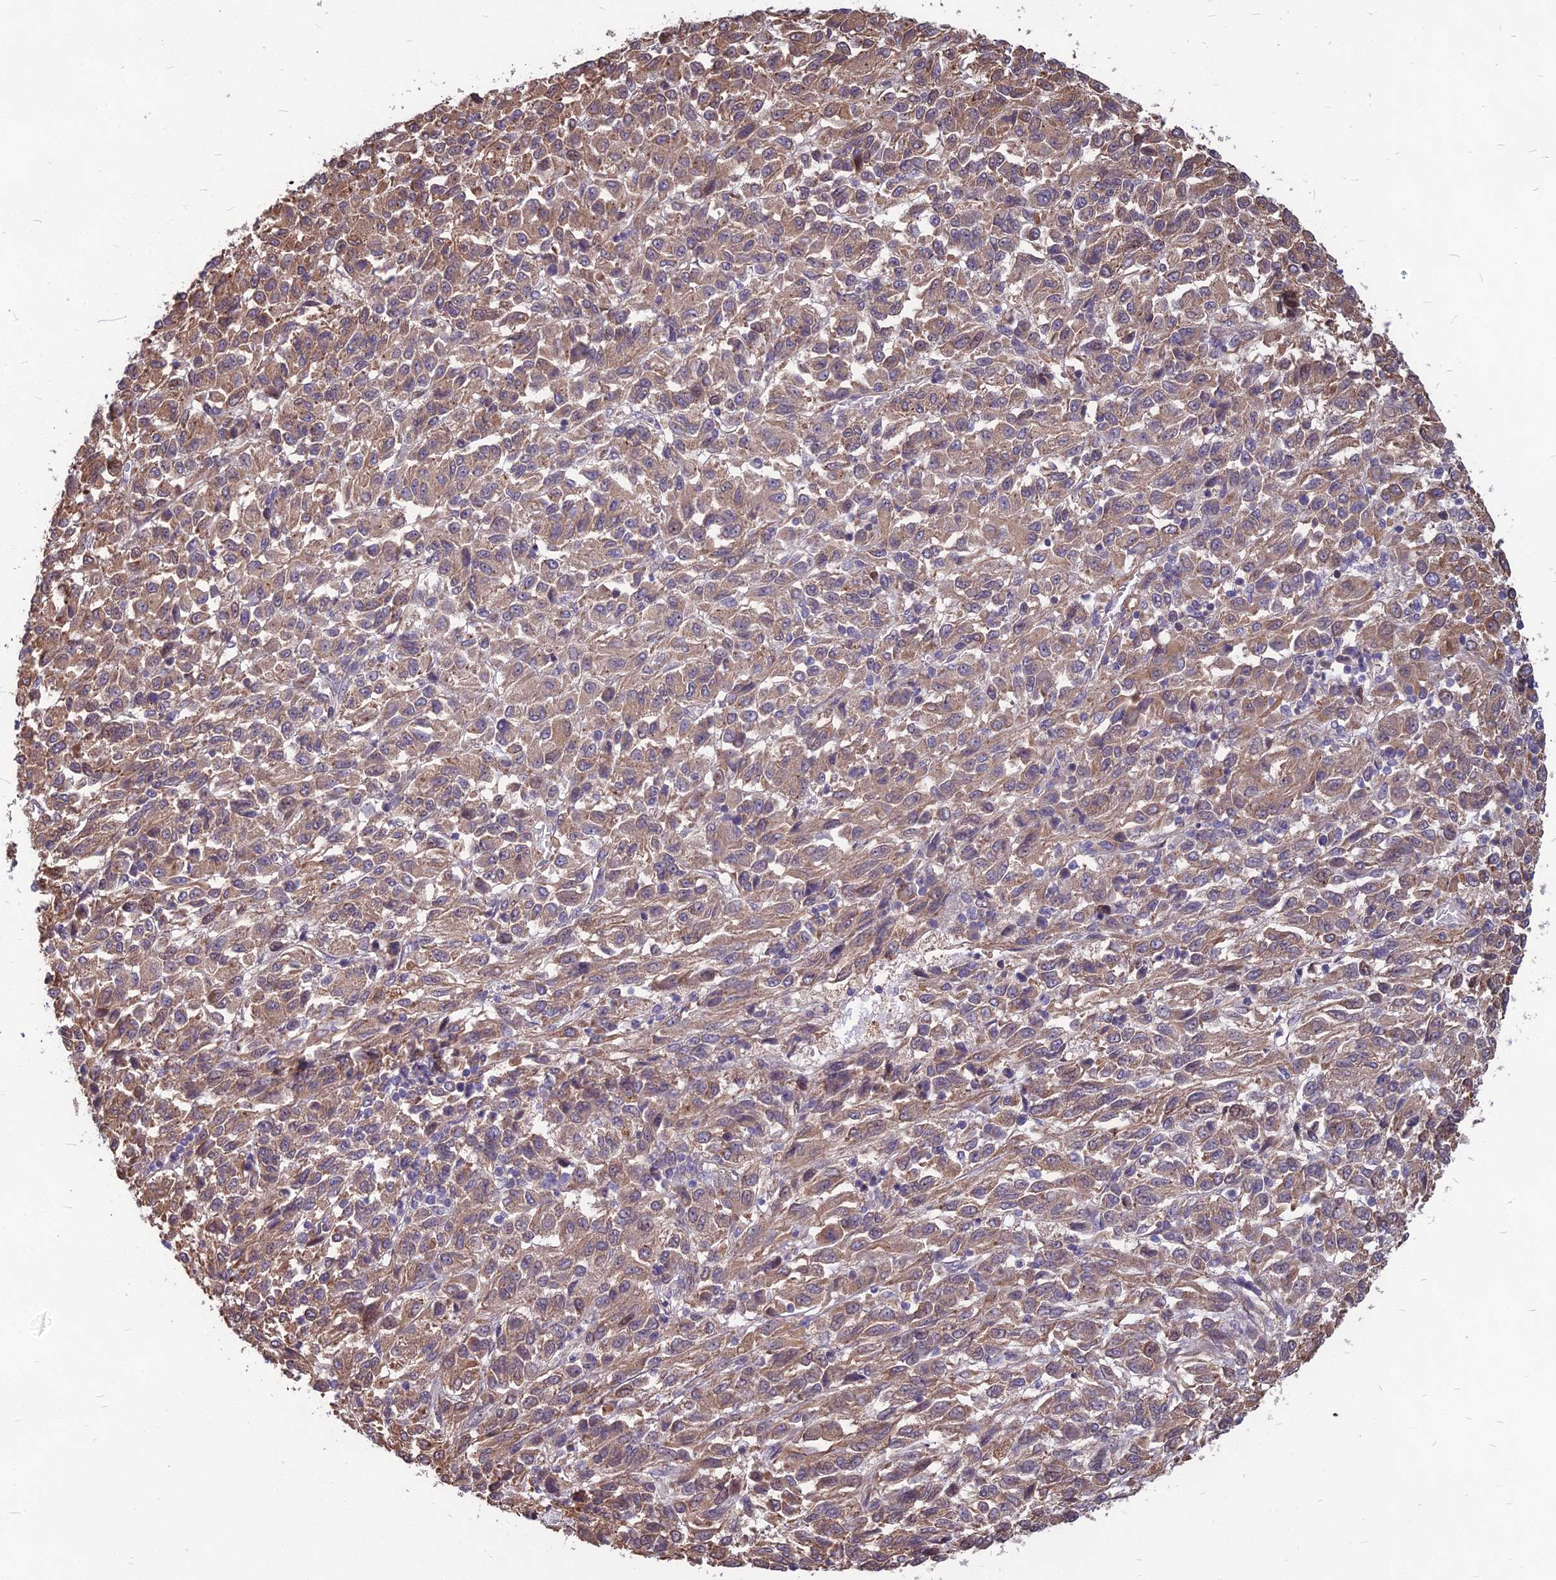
{"staining": {"intensity": "moderate", "quantity": ">75%", "location": "cytoplasmic/membranous"}, "tissue": "melanoma", "cell_type": "Tumor cells", "image_type": "cancer", "snomed": [{"axis": "morphology", "description": "Malignant melanoma, Metastatic site"}, {"axis": "topography", "description": "Lung"}], "caption": "The micrograph shows a brown stain indicating the presence of a protein in the cytoplasmic/membranous of tumor cells in malignant melanoma (metastatic site).", "gene": "LSM6", "patient": {"sex": "male", "age": 64}}